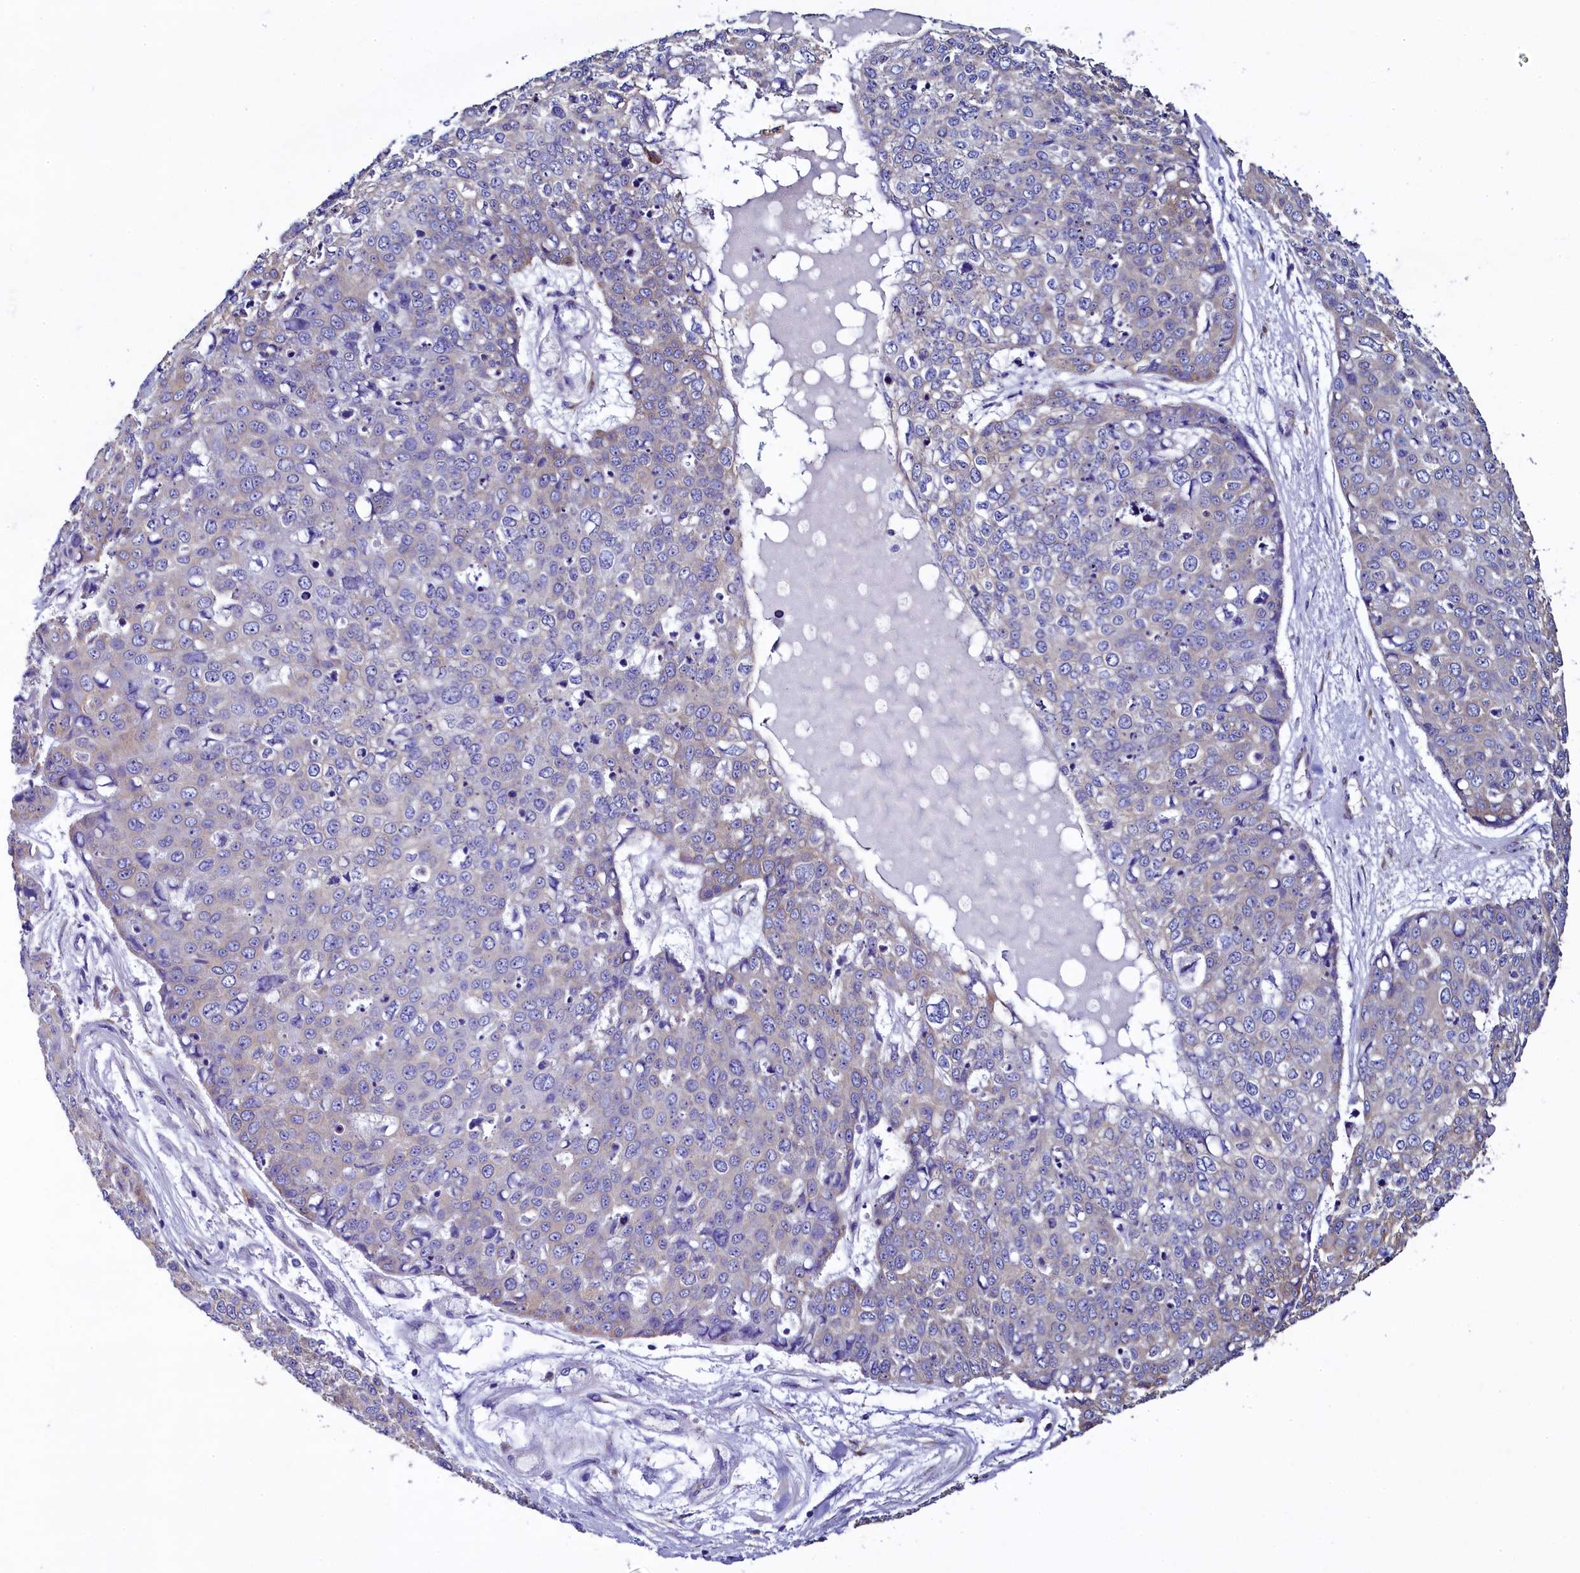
{"staining": {"intensity": "negative", "quantity": "none", "location": "none"}, "tissue": "skin cancer", "cell_type": "Tumor cells", "image_type": "cancer", "snomed": [{"axis": "morphology", "description": "Squamous cell carcinoma, NOS"}, {"axis": "topography", "description": "Skin"}], "caption": "This is a micrograph of immunohistochemistry staining of skin squamous cell carcinoma, which shows no positivity in tumor cells.", "gene": "GPR21", "patient": {"sex": "female", "age": 44}}